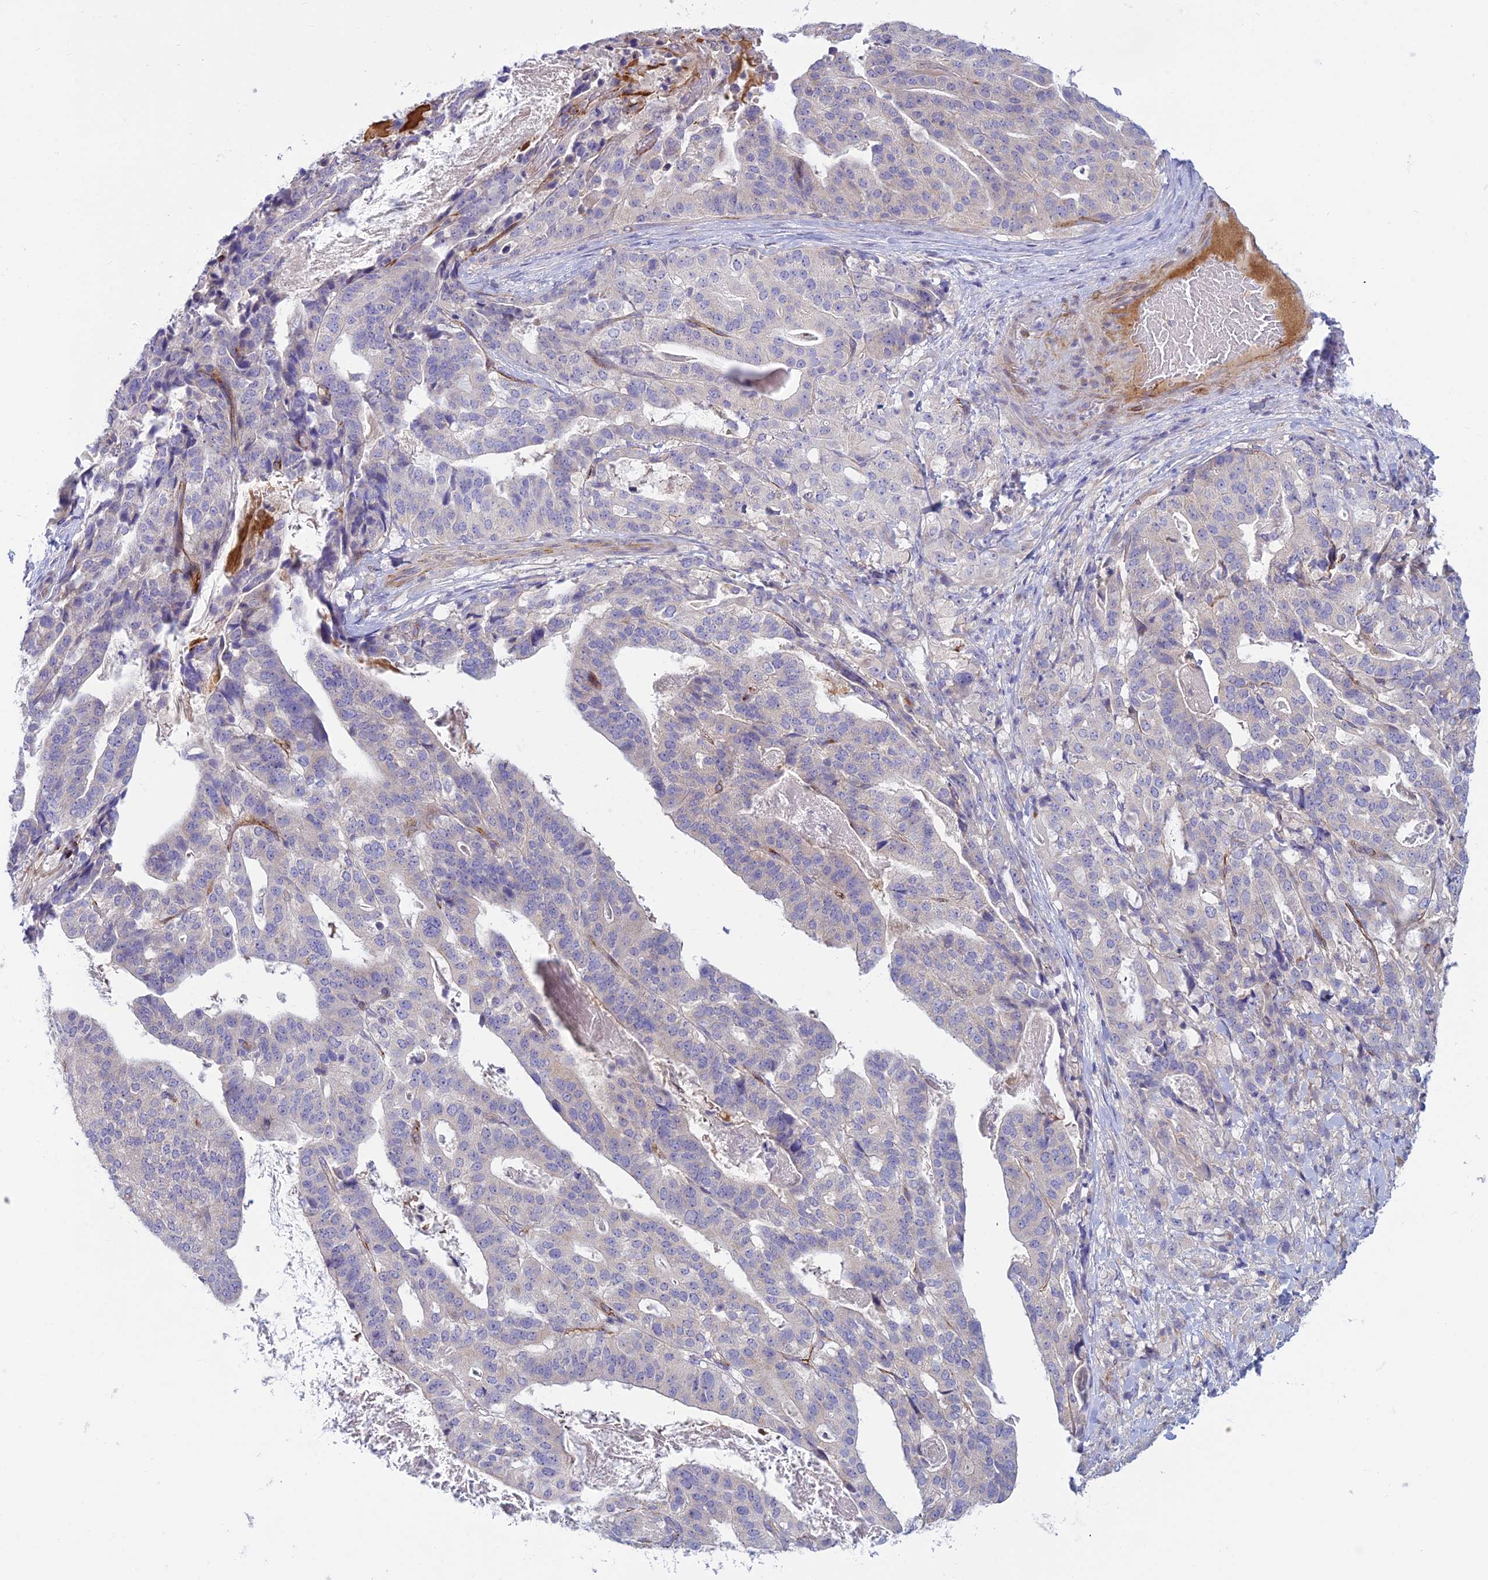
{"staining": {"intensity": "negative", "quantity": "none", "location": "none"}, "tissue": "stomach cancer", "cell_type": "Tumor cells", "image_type": "cancer", "snomed": [{"axis": "morphology", "description": "Adenocarcinoma, NOS"}, {"axis": "topography", "description": "Stomach"}], "caption": "Immunohistochemistry of human stomach cancer (adenocarcinoma) displays no positivity in tumor cells.", "gene": "DUS2", "patient": {"sex": "male", "age": 48}}